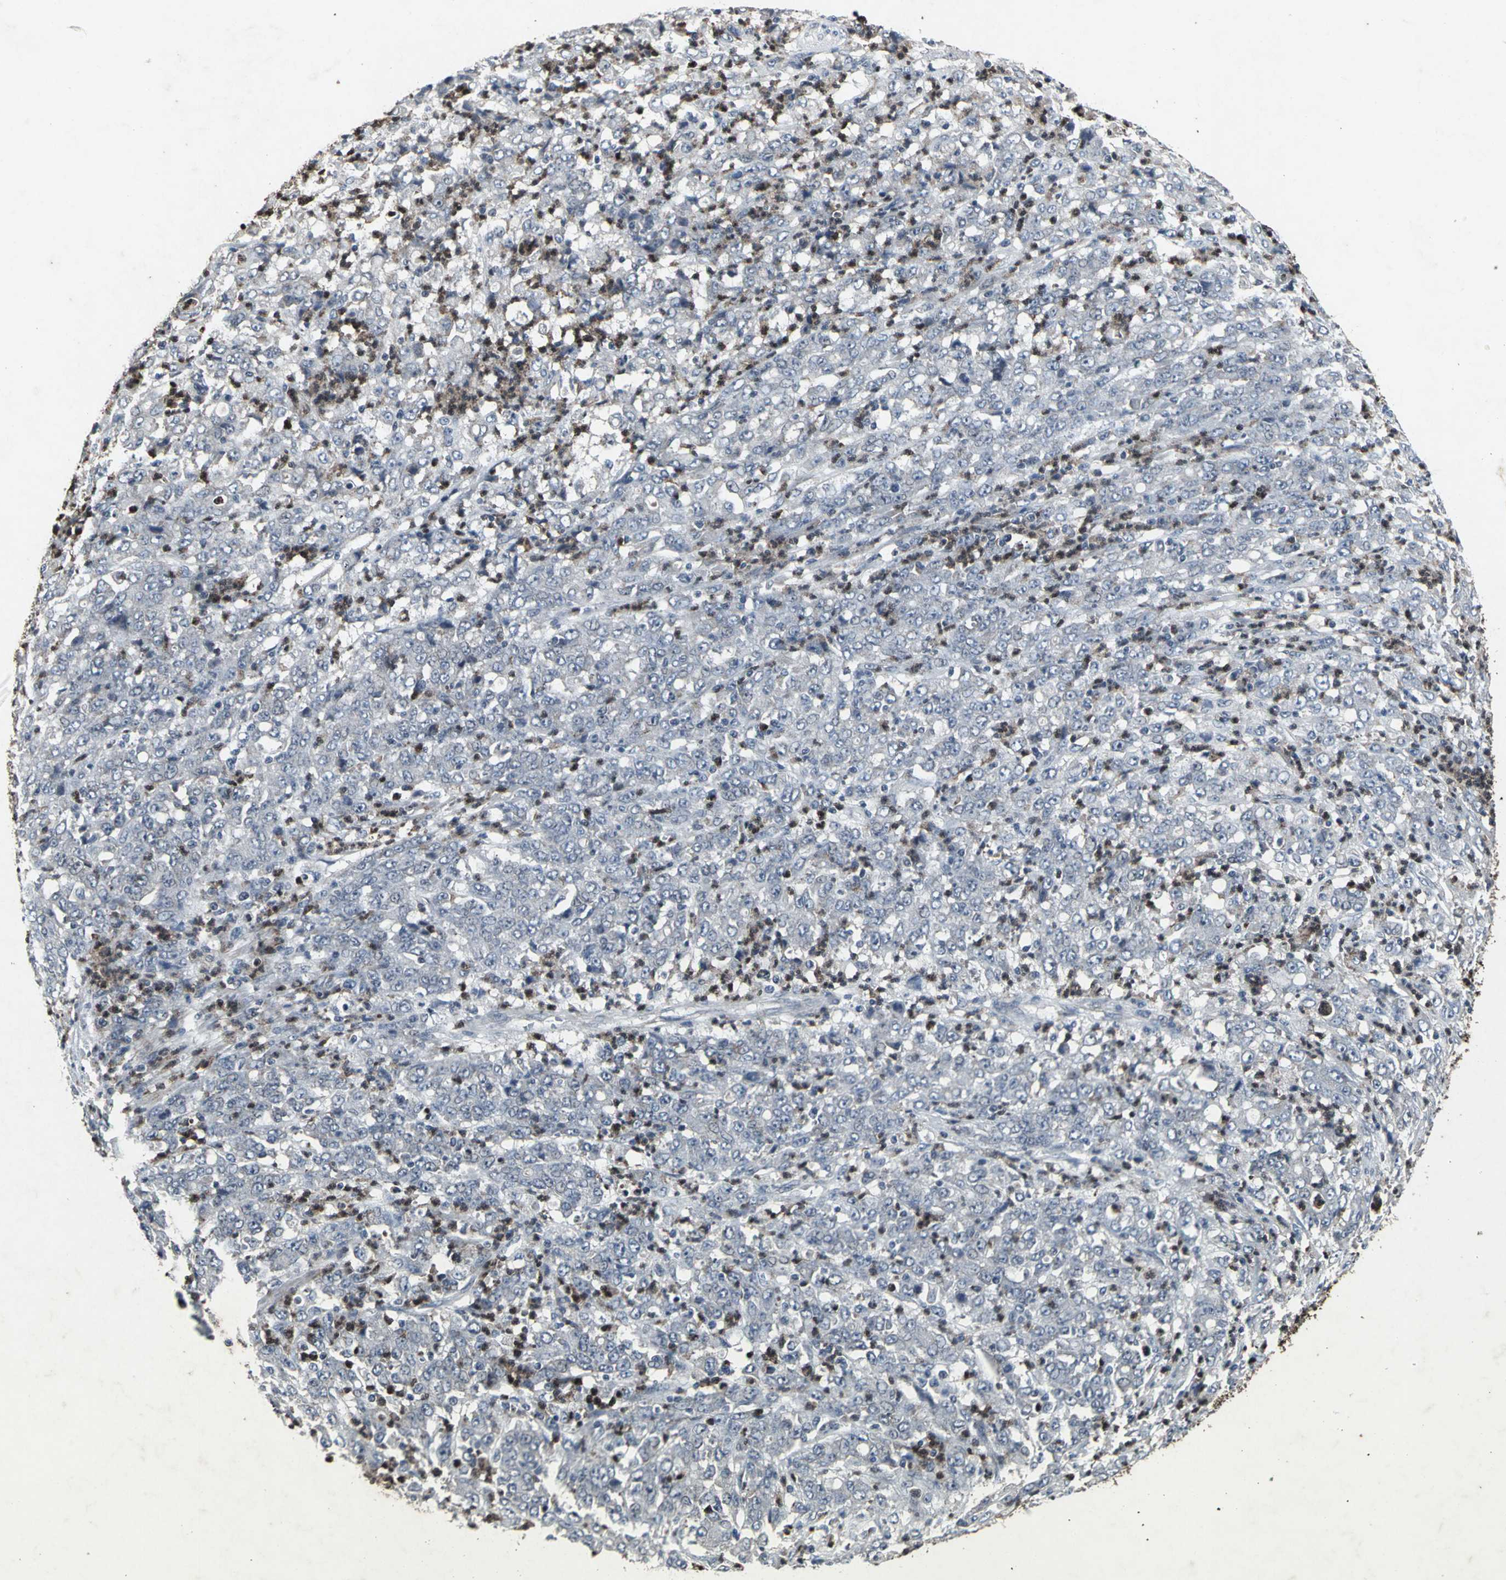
{"staining": {"intensity": "negative", "quantity": "none", "location": "none"}, "tissue": "stomach cancer", "cell_type": "Tumor cells", "image_type": "cancer", "snomed": [{"axis": "morphology", "description": "Adenocarcinoma, NOS"}, {"axis": "topography", "description": "Stomach, lower"}], "caption": "DAB (3,3'-diaminobenzidine) immunohistochemical staining of stomach adenocarcinoma displays no significant expression in tumor cells.", "gene": "BMP4", "patient": {"sex": "female", "age": 71}}